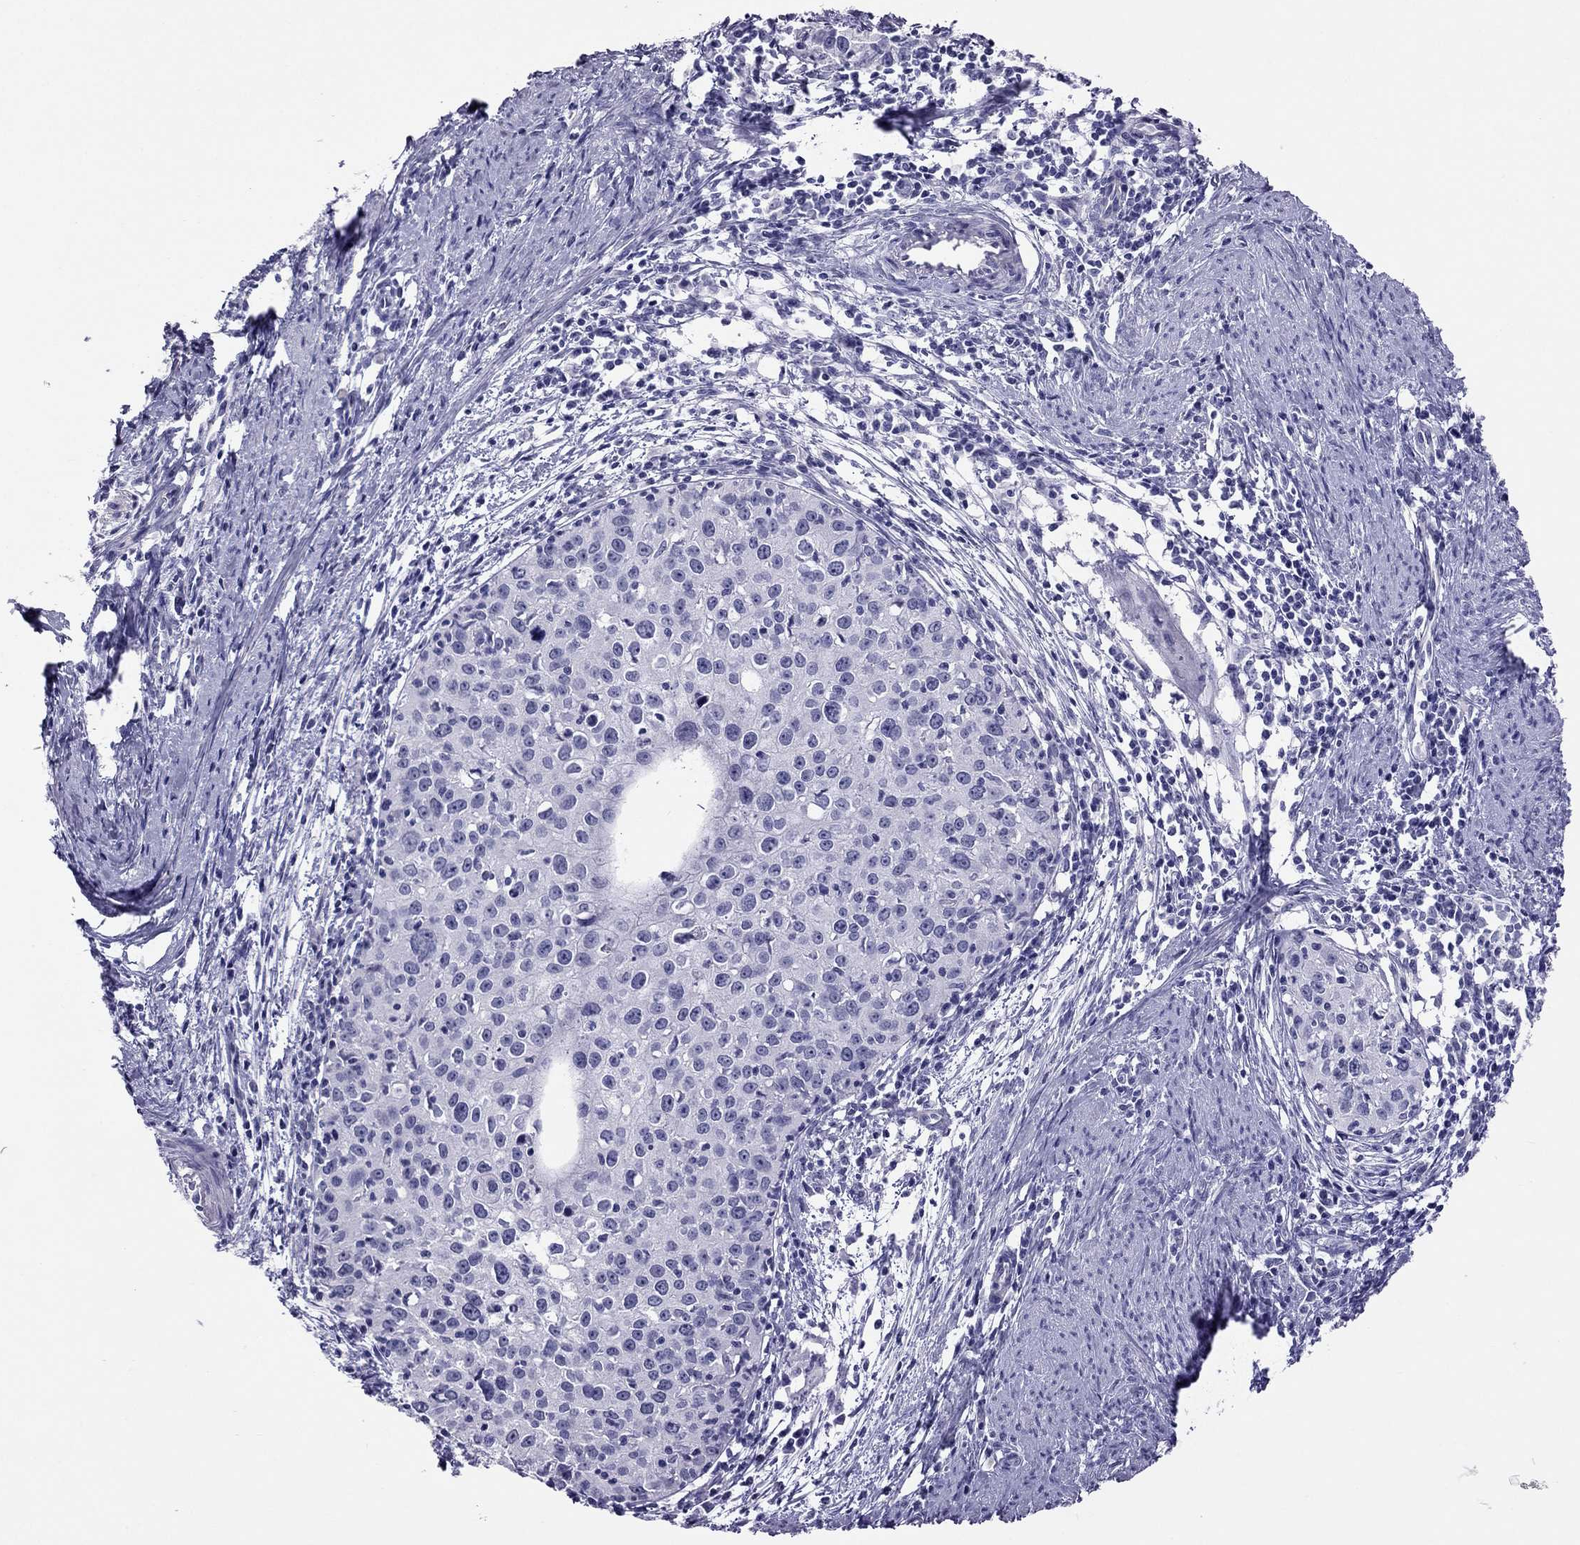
{"staining": {"intensity": "negative", "quantity": "none", "location": "none"}, "tissue": "cervical cancer", "cell_type": "Tumor cells", "image_type": "cancer", "snomed": [{"axis": "morphology", "description": "Squamous cell carcinoma, NOS"}, {"axis": "topography", "description": "Cervix"}], "caption": "Immunohistochemistry of human cervical squamous cell carcinoma shows no staining in tumor cells.", "gene": "CROCC2", "patient": {"sex": "female", "age": 40}}